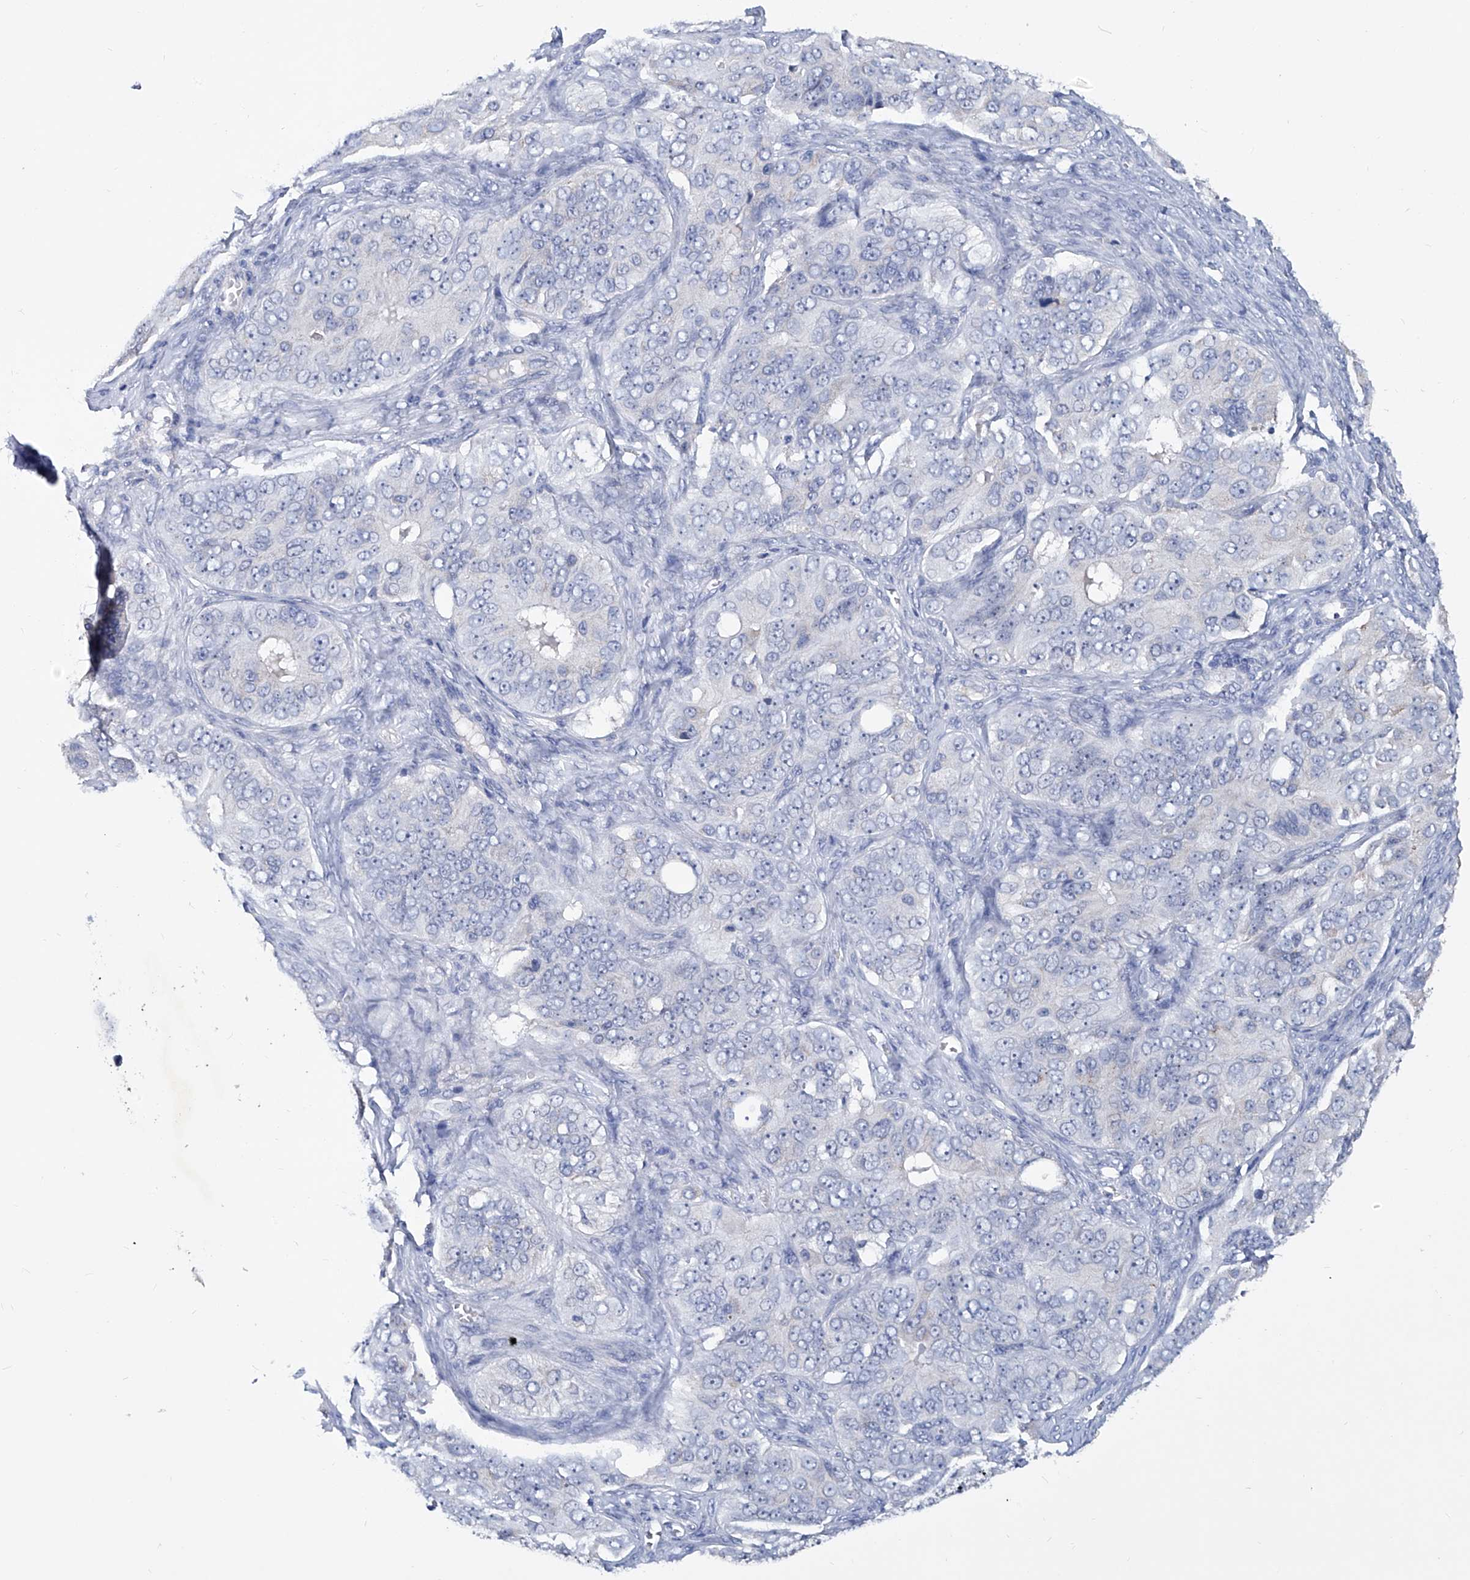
{"staining": {"intensity": "negative", "quantity": "none", "location": "none"}, "tissue": "ovarian cancer", "cell_type": "Tumor cells", "image_type": "cancer", "snomed": [{"axis": "morphology", "description": "Carcinoma, endometroid"}, {"axis": "topography", "description": "Ovary"}], "caption": "Tumor cells show no significant protein expression in ovarian cancer. The staining is performed using DAB (3,3'-diaminobenzidine) brown chromogen with nuclei counter-stained in using hematoxylin.", "gene": "KLHL17", "patient": {"sex": "female", "age": 51}}